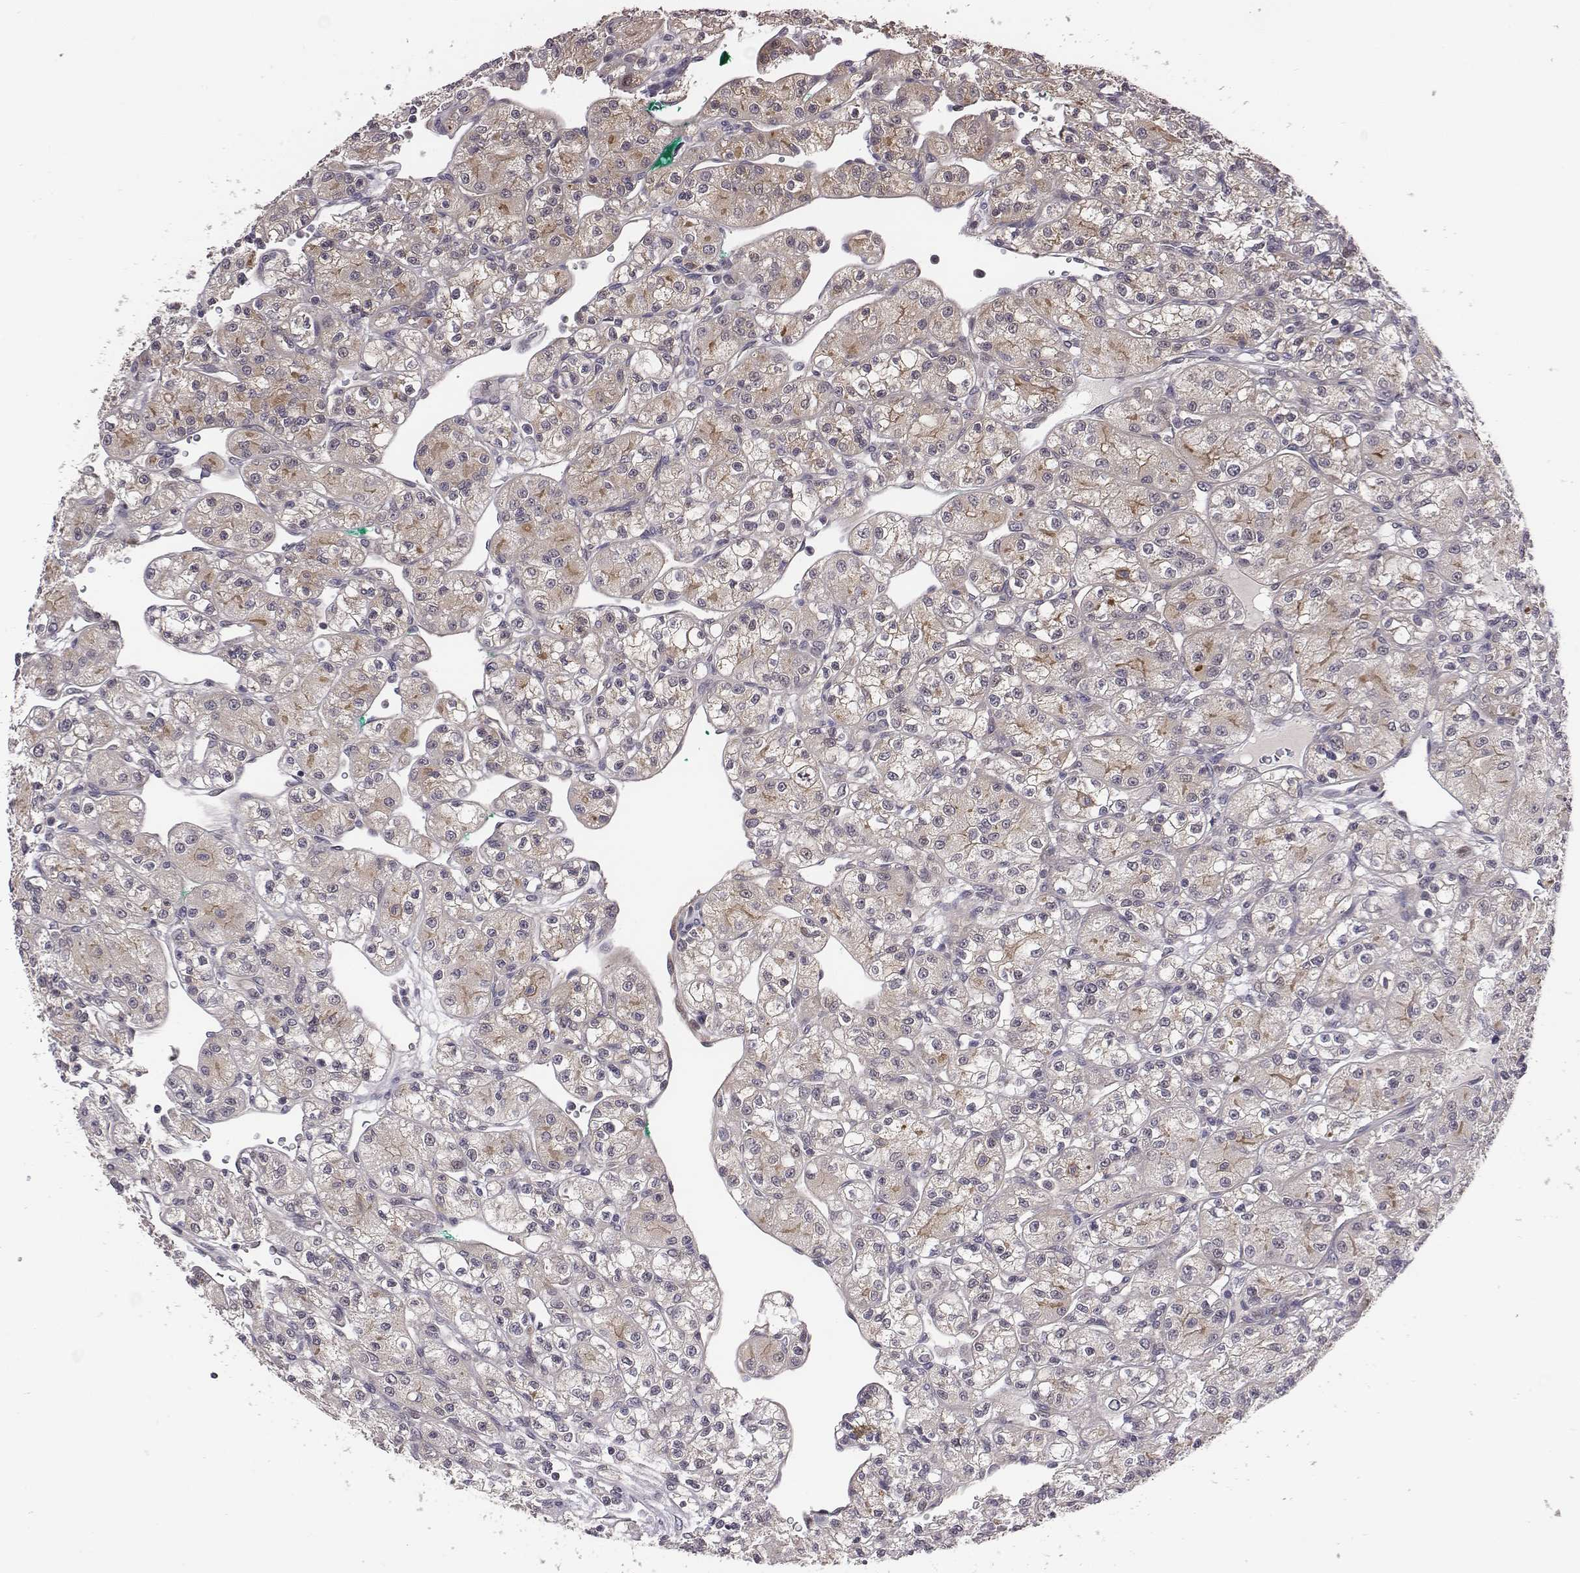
{"staining": {"intensity": "moderate", "quantity": "<25%", "location": "cytoplasmic/membranous"}, "tissue": "renal cancer", "cell_type": "Tumor cells", "image_type": "cancer", "snomed": [{"axis": "morphology", "description": "Adenocarcinoma, NOS"}, {"axis": "topography", "description": "Kidney"}], "caption": "Human adenocarcinoma (renal) stained for a protein (brown) displays moderate cytoplasmic/membranous positive staining in approximately <25% of tumor cells.", "gene": "SMURF2", "patient": {"sex": "female", "age": 70}}